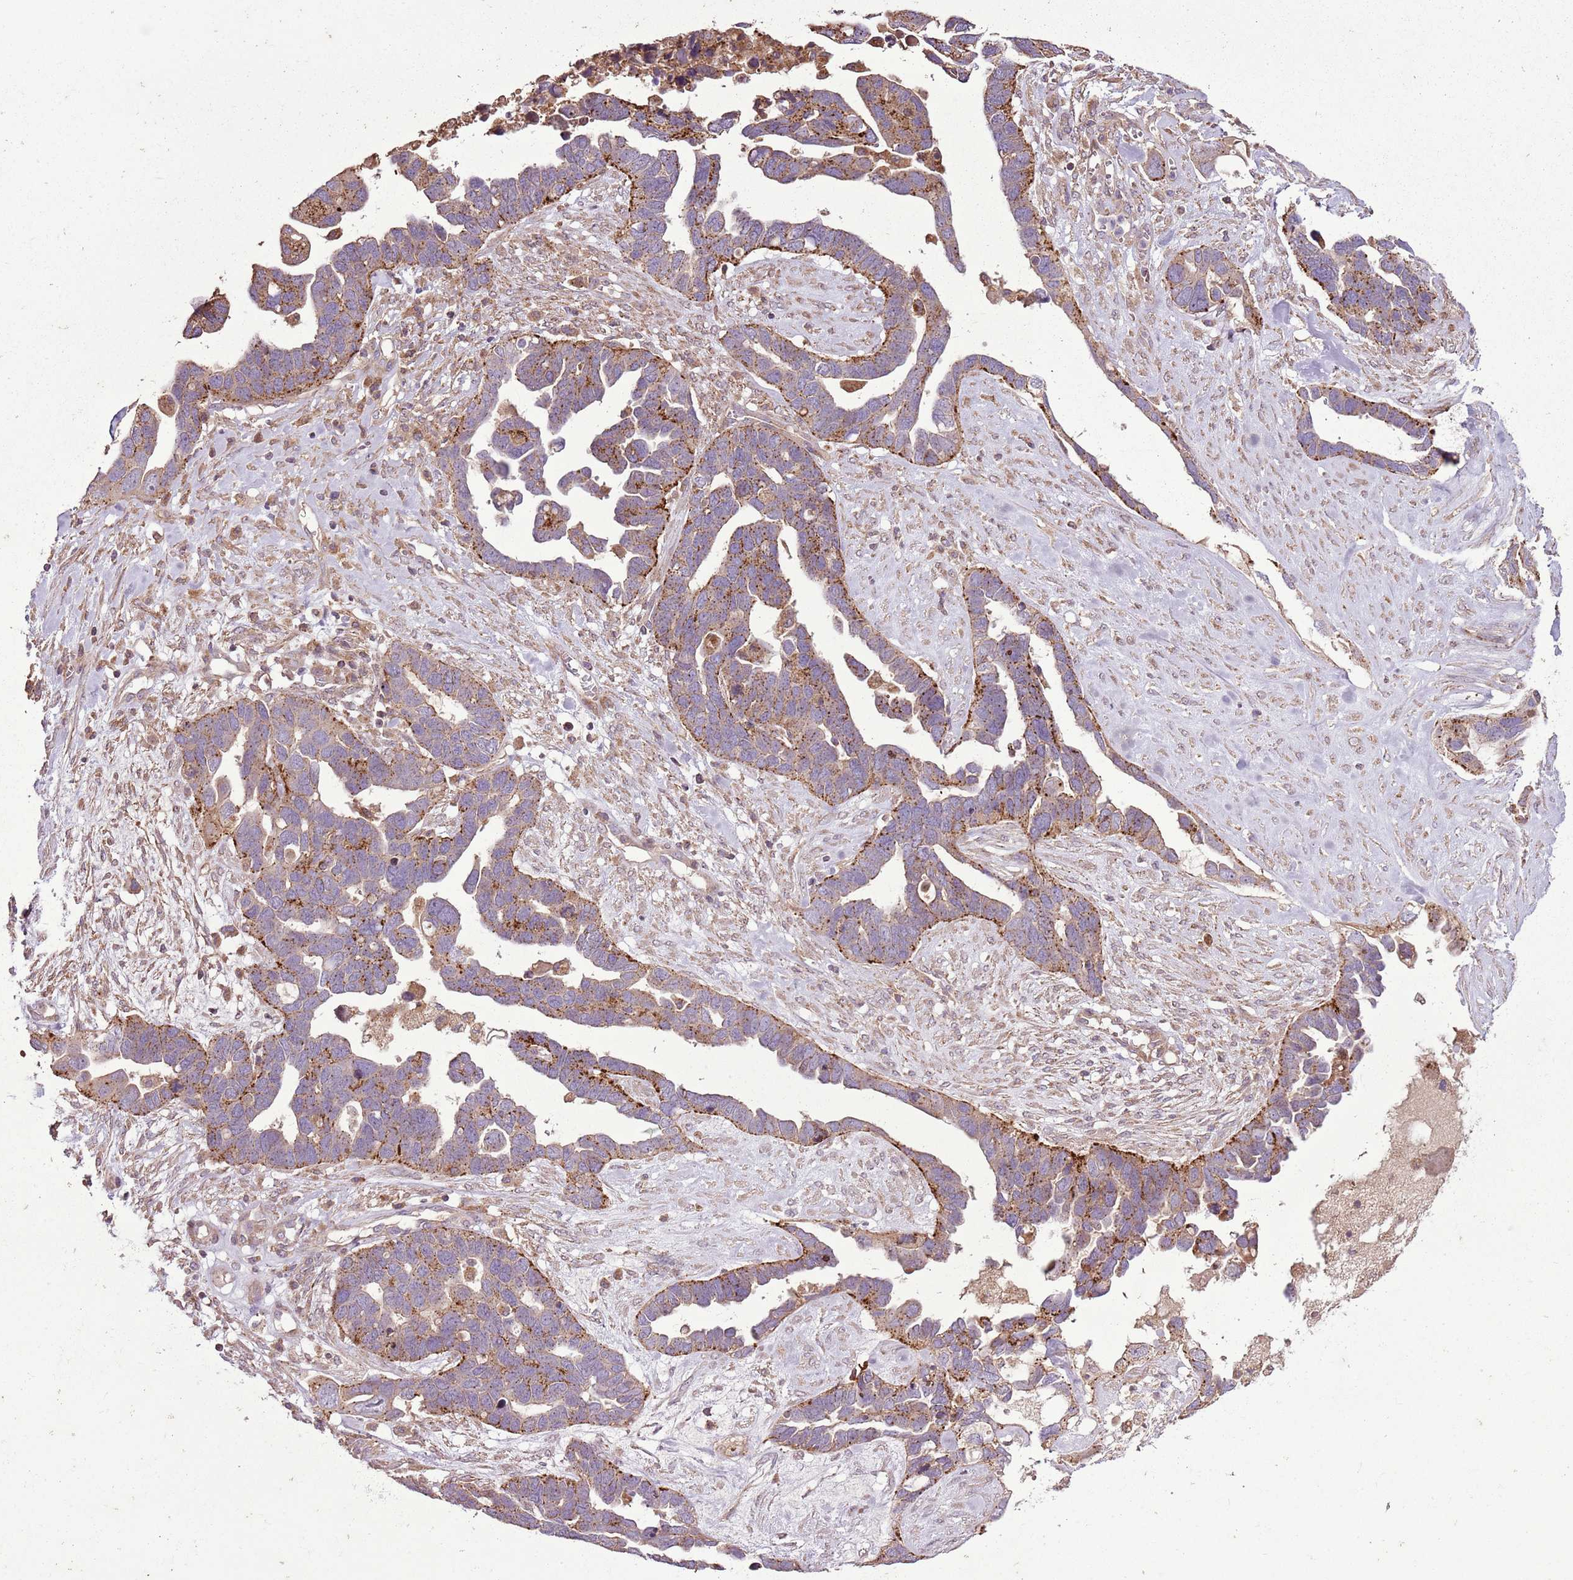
{"staining": {"intensity": "moderate", "quantity": ">75%", "location": "cytoplasmic/membranous"}, "tissue": "ovarian cancer", "cell_type": "Tumor cells", "image_type": "cancer", "snomed": [{"axis": "morphology", "description": "Cystadenocarcinoma, serous, NOS"}, {"axis": "topography", "description": "Ovary"}], "caption": "This image demonstrates ovarian serous cystadenocarcinoma stained with IHC to label a protein in brown. The cytoplasmic/membranous of tumor cells show moderate positivity for the protein. Nuclei are counter-stained blue.", "gene": "ANKRD24", "patient": {"sex": "female", "age": 54}}